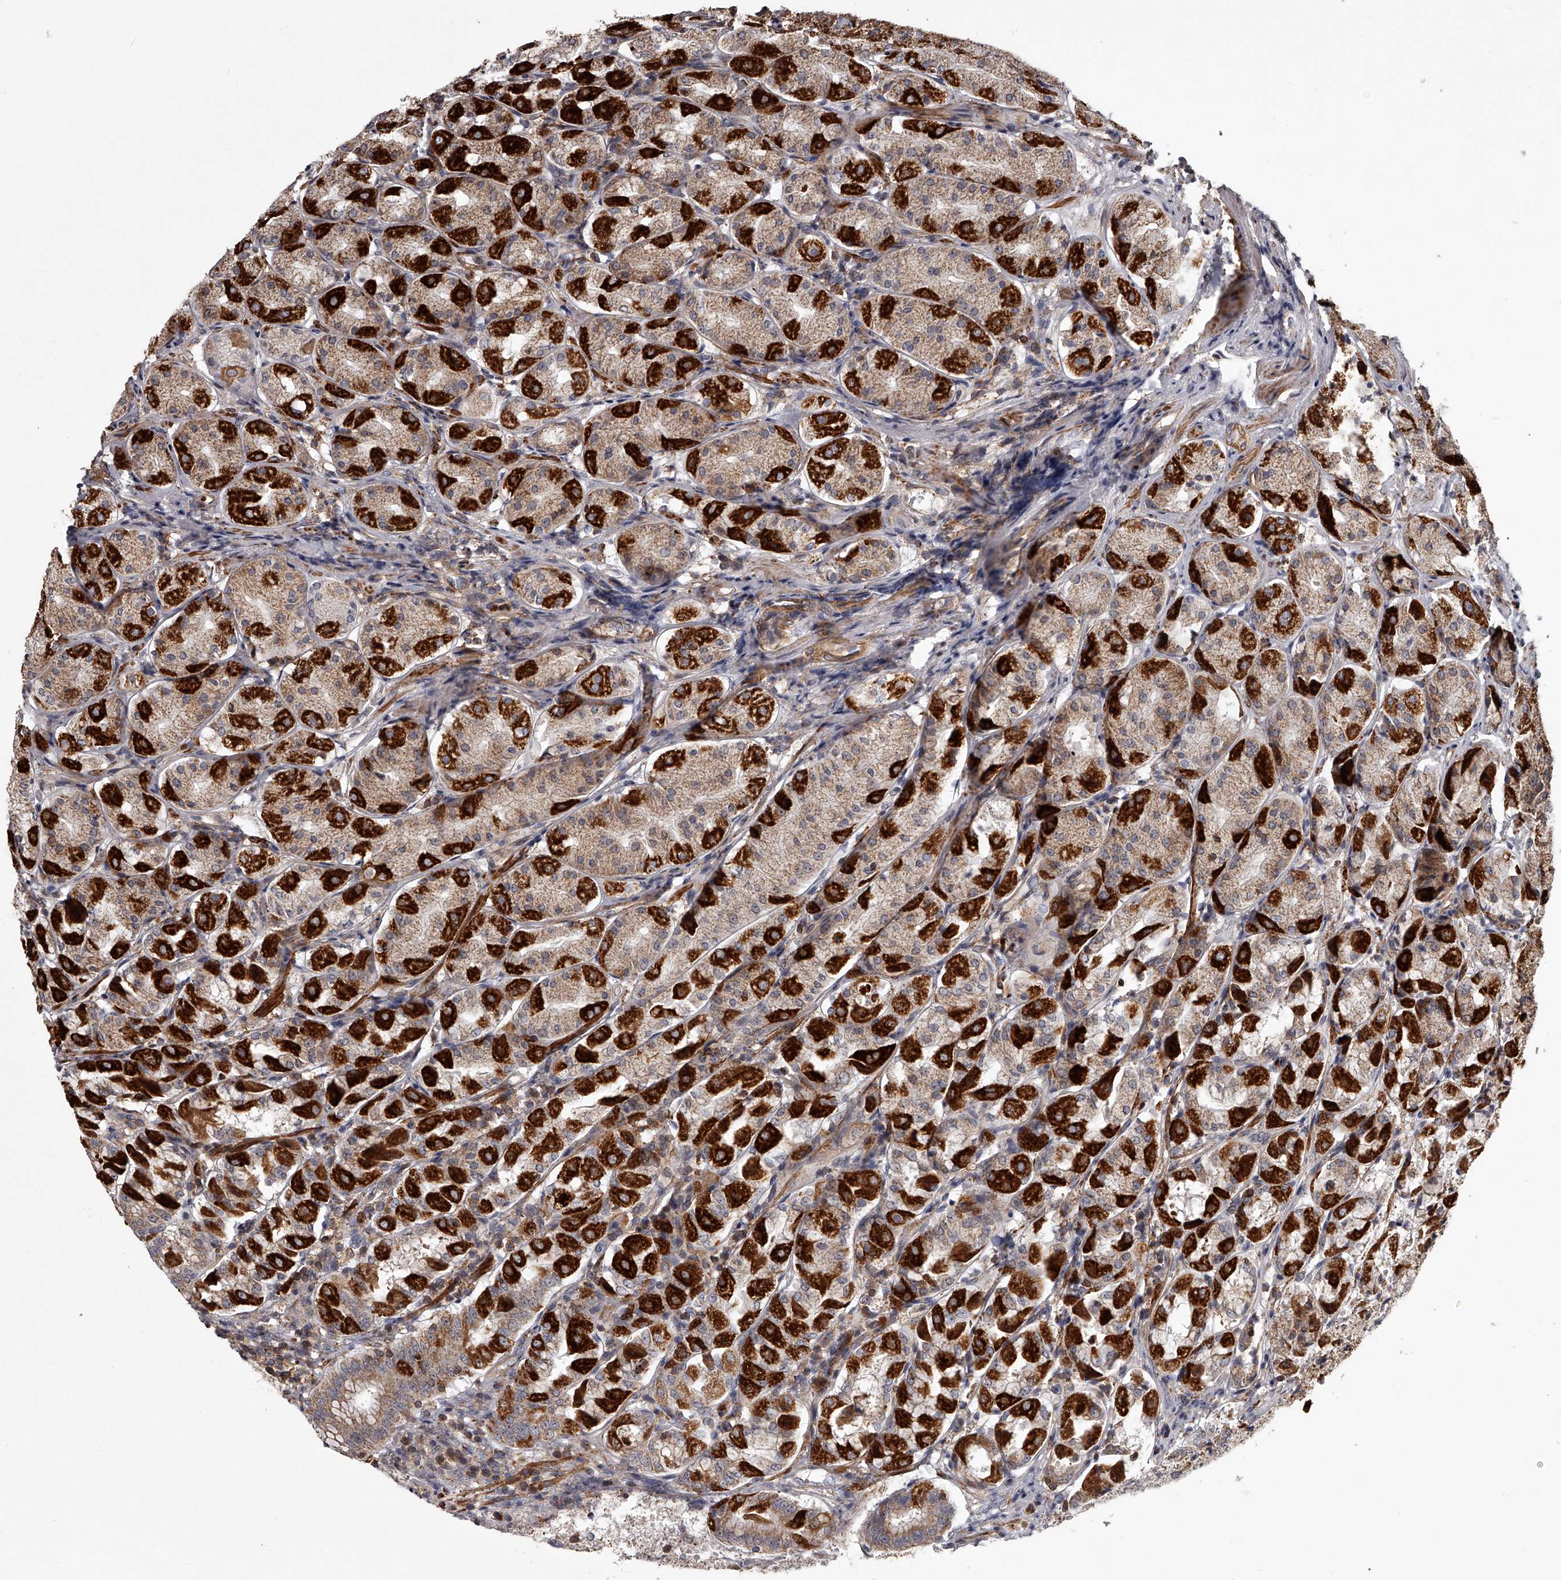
{"staining": {"intensity": "strong", "quantity": "25%-75%", "location": "cytoplasmic/membranous"}, "tissue": "stomach", "cell_type": "Glandular cells", "image_type": "normal", "snomed": [{"axis": "morphology", "description": "Normal tissue, NOS"}, {"axis": "topography", "description": "Stomach"}, {"axis": "topography", "description": "Stomach, lower"}], "caption": "This is a micrograph of immunohistochemistry (IHC) staining of unremarkable stomach, which shows strong expression in the cytoplasmic/membranous of glandular cells.", "gene": "RRP36", "patient": {"sex": "female", "age": 56}}